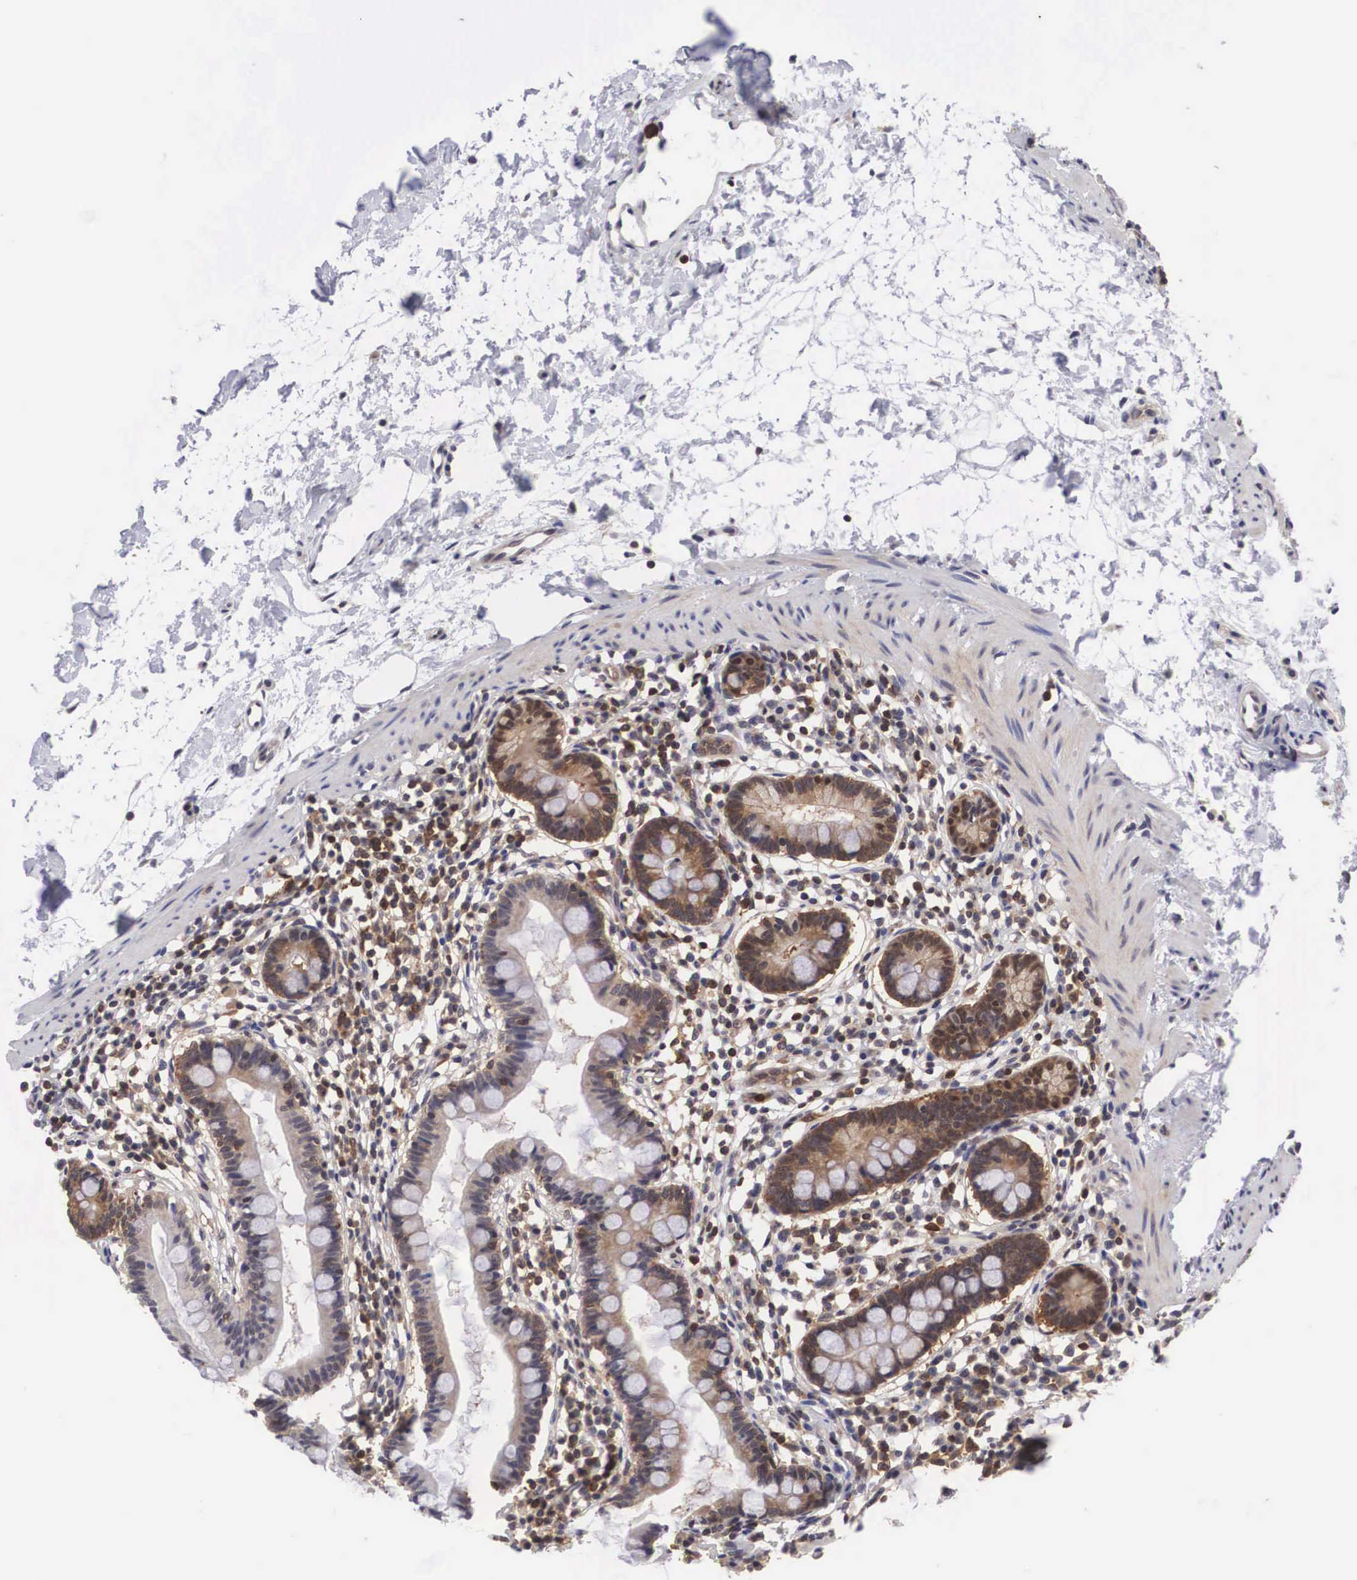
{"staining": {"intensity": "strong", "quantity": ">75%", "location": "cytoplasmic/membranous,nuclear"}, "tissue": "small intestine", "cell_type": "Glandular cells", "image_type": "normal", "snomed": [{"axis": "morphology", "description": "Normal tissue, NOS"}, {"axis": "topography", "description": "Small intestine"}], "caption": "Strong cytoplasmic/membranous,nuclear expression is identified in about >75% of glandular cells in benign small intestine.", "gene": "ADSL", "patient": {"sex": "female", "age": 37}}